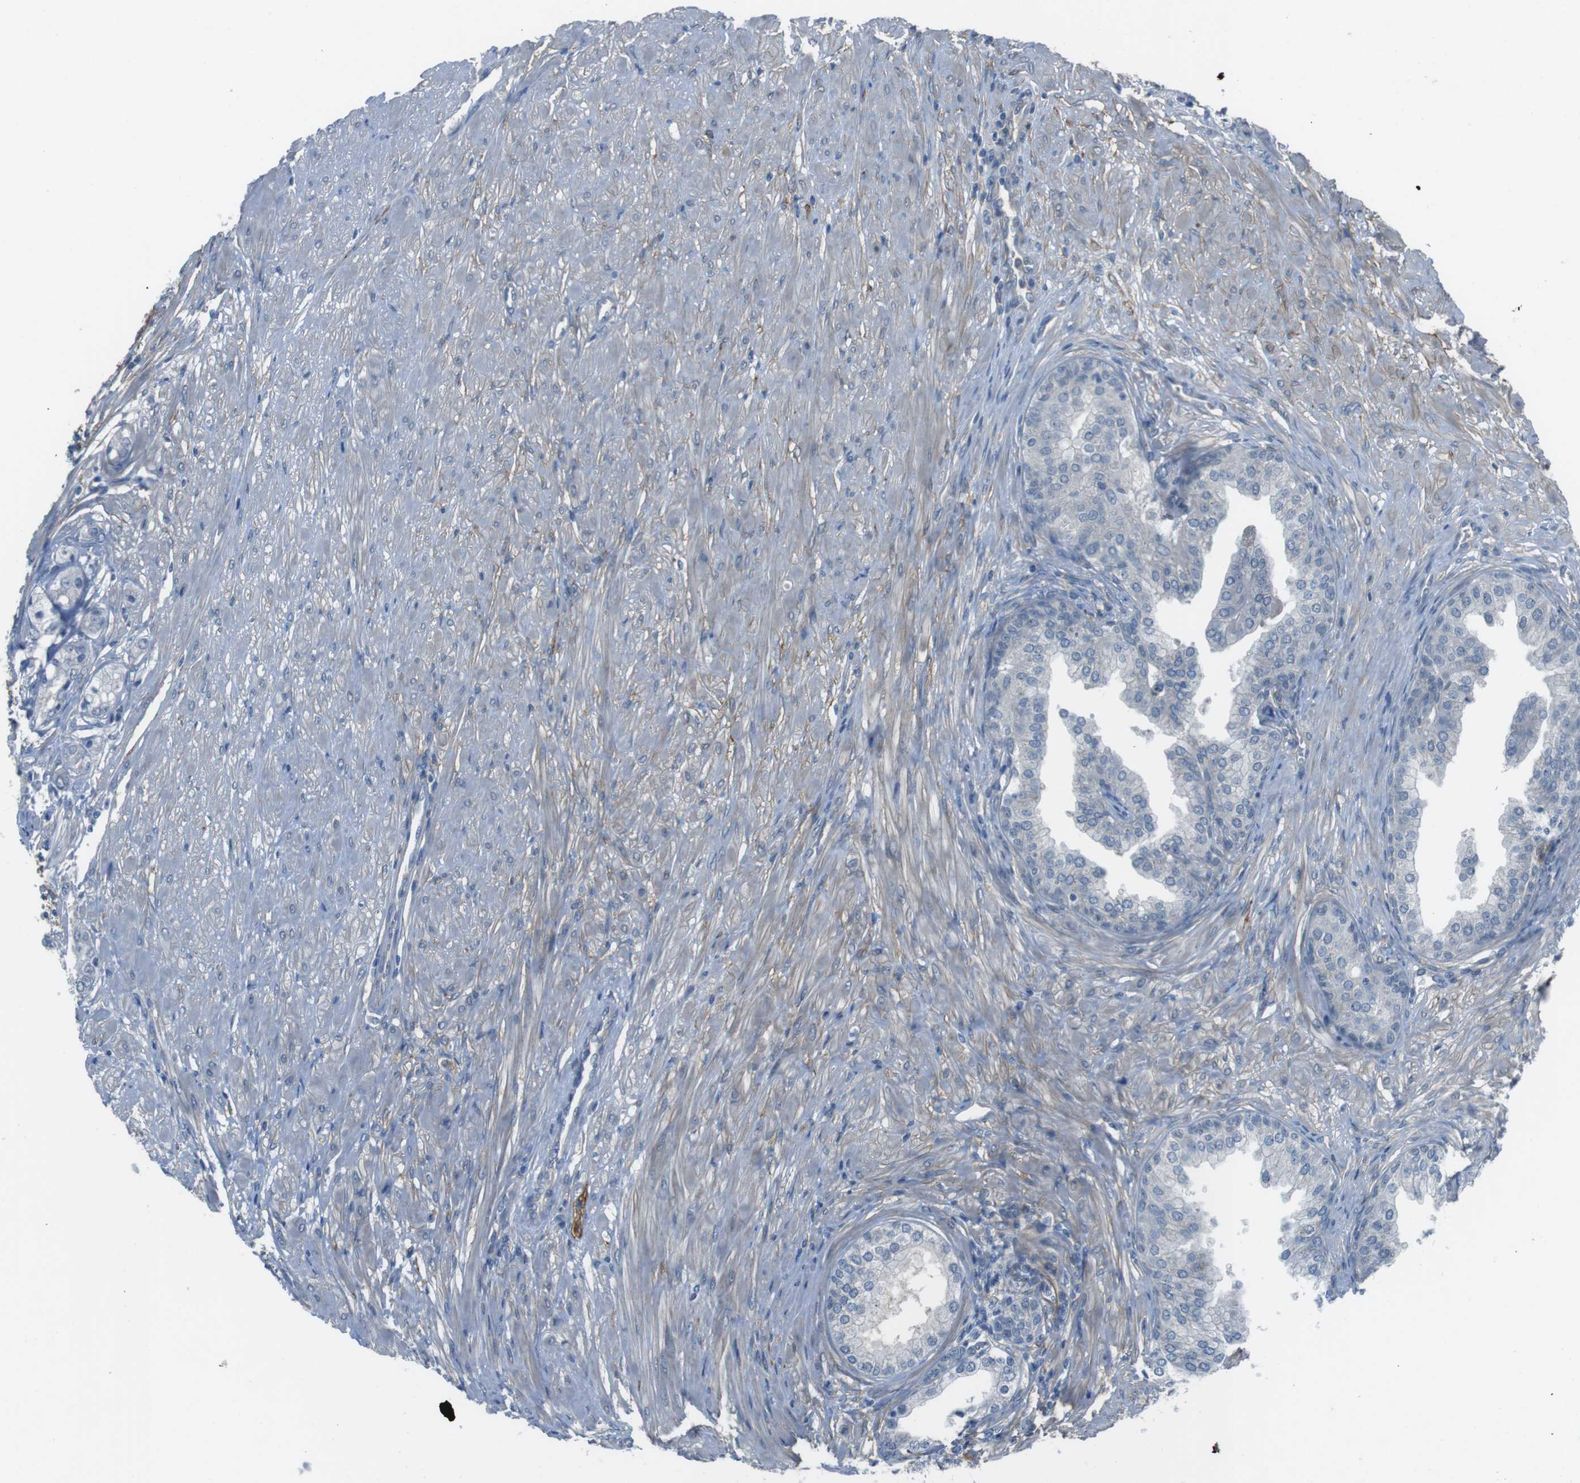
{"staining": {"intensity": "negative", "quantity": "none", "location": "none"}, "tissue": "prostate cancer", "cell_type": "Tumor cells", "image_type": "cancer", "snomed": [{"axis": "morphology", "description": "Adenocarcinoma, High grade"}, {"axis": "topography", "description": "Prostate"}], "caption": "Prostate cancer stained for a protein using immunohistochemistry (IHC) exhibits no expression tumor cells.", "gene": "ANK2", "patient": {"sex": "male", "age": 59}}